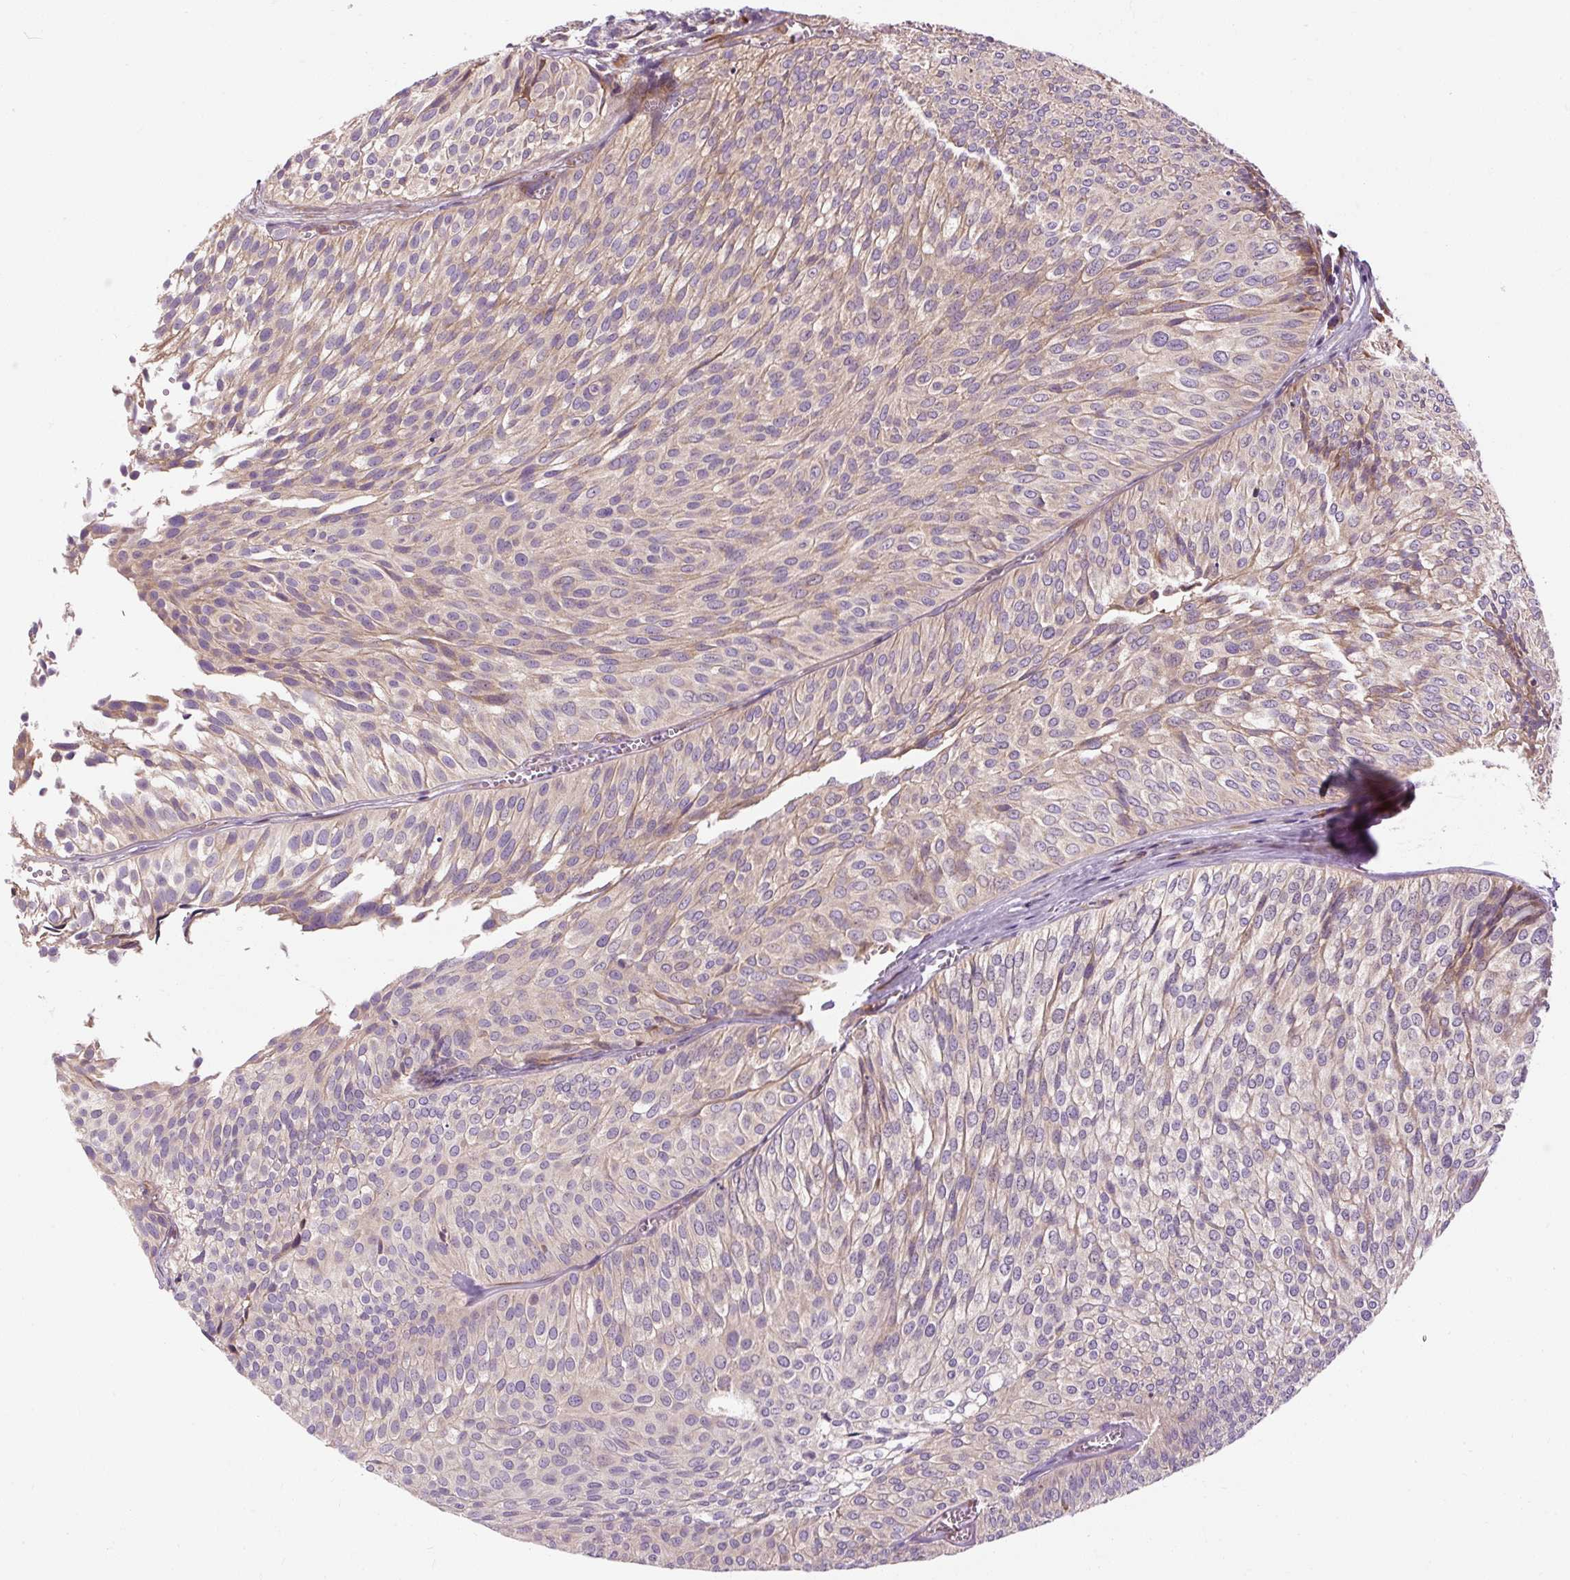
{"staining": {"intensity": "weak", "quantity": "<25%", "location": "cytoplasmic/membranous"}, "tissue": "urothelial cancer", "cell_type": "Tumor cells", "image_type": "cancer", "snomed": [{"axis": "morphology", "description": "Urothelial carcinoma, Low grade"}, {"axis": "topography", "description": "Urinary bladder"}], "caption": "The immunohistochemistry histopathology image has no significant staining in tumor cells of low-grade urothelial carcinoma tissue.", "gene": "PRSS48", "patient": {"sex": "male", "age": 91}}